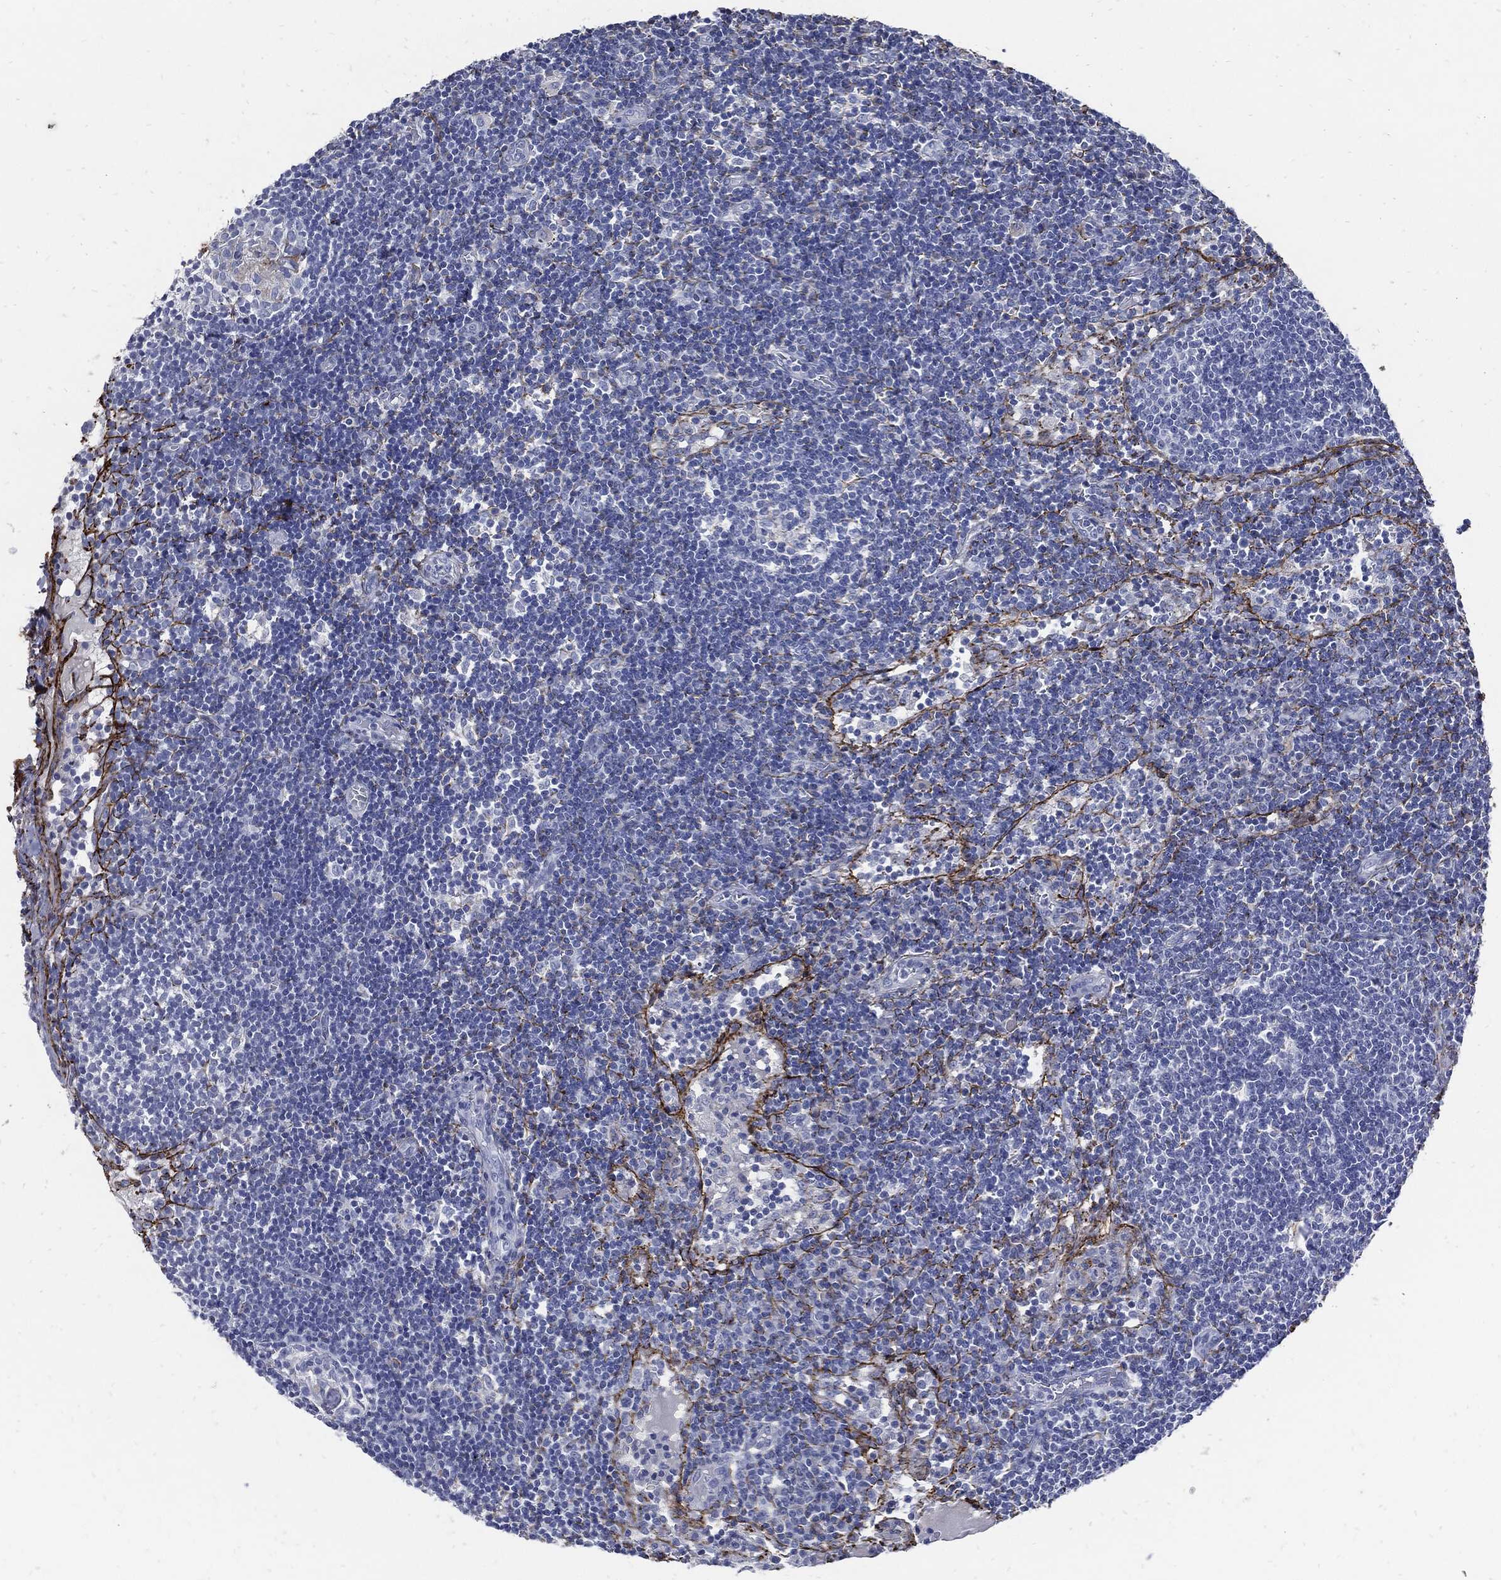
{"staining": {"intensity": "negative", "quantity": "none", "location": "none"}, "tissue": "lymph node", "cell_type": "Germinal center cells", "image_type": "normal", "snomed": [{"axis": "morphology", "description": "Normal tissue, NOS"}, {"axis": "morphology", "description": "Adenocarcinoma, NOS"}, {"axis": "topography", "description": "Lymph node"}, {"axis": "topography", "description": "Pancreas"}], "caption": "This is a image of IHC staining of normal lymph node, which shows no positivity in germinal center cells. (Stains: DAB IHC with hematoxylin counter stain, Microscopy: brightfield microscopy at high magnification).", "gene": "FBN1", "patient": {"sex": "female", "age": 58}}